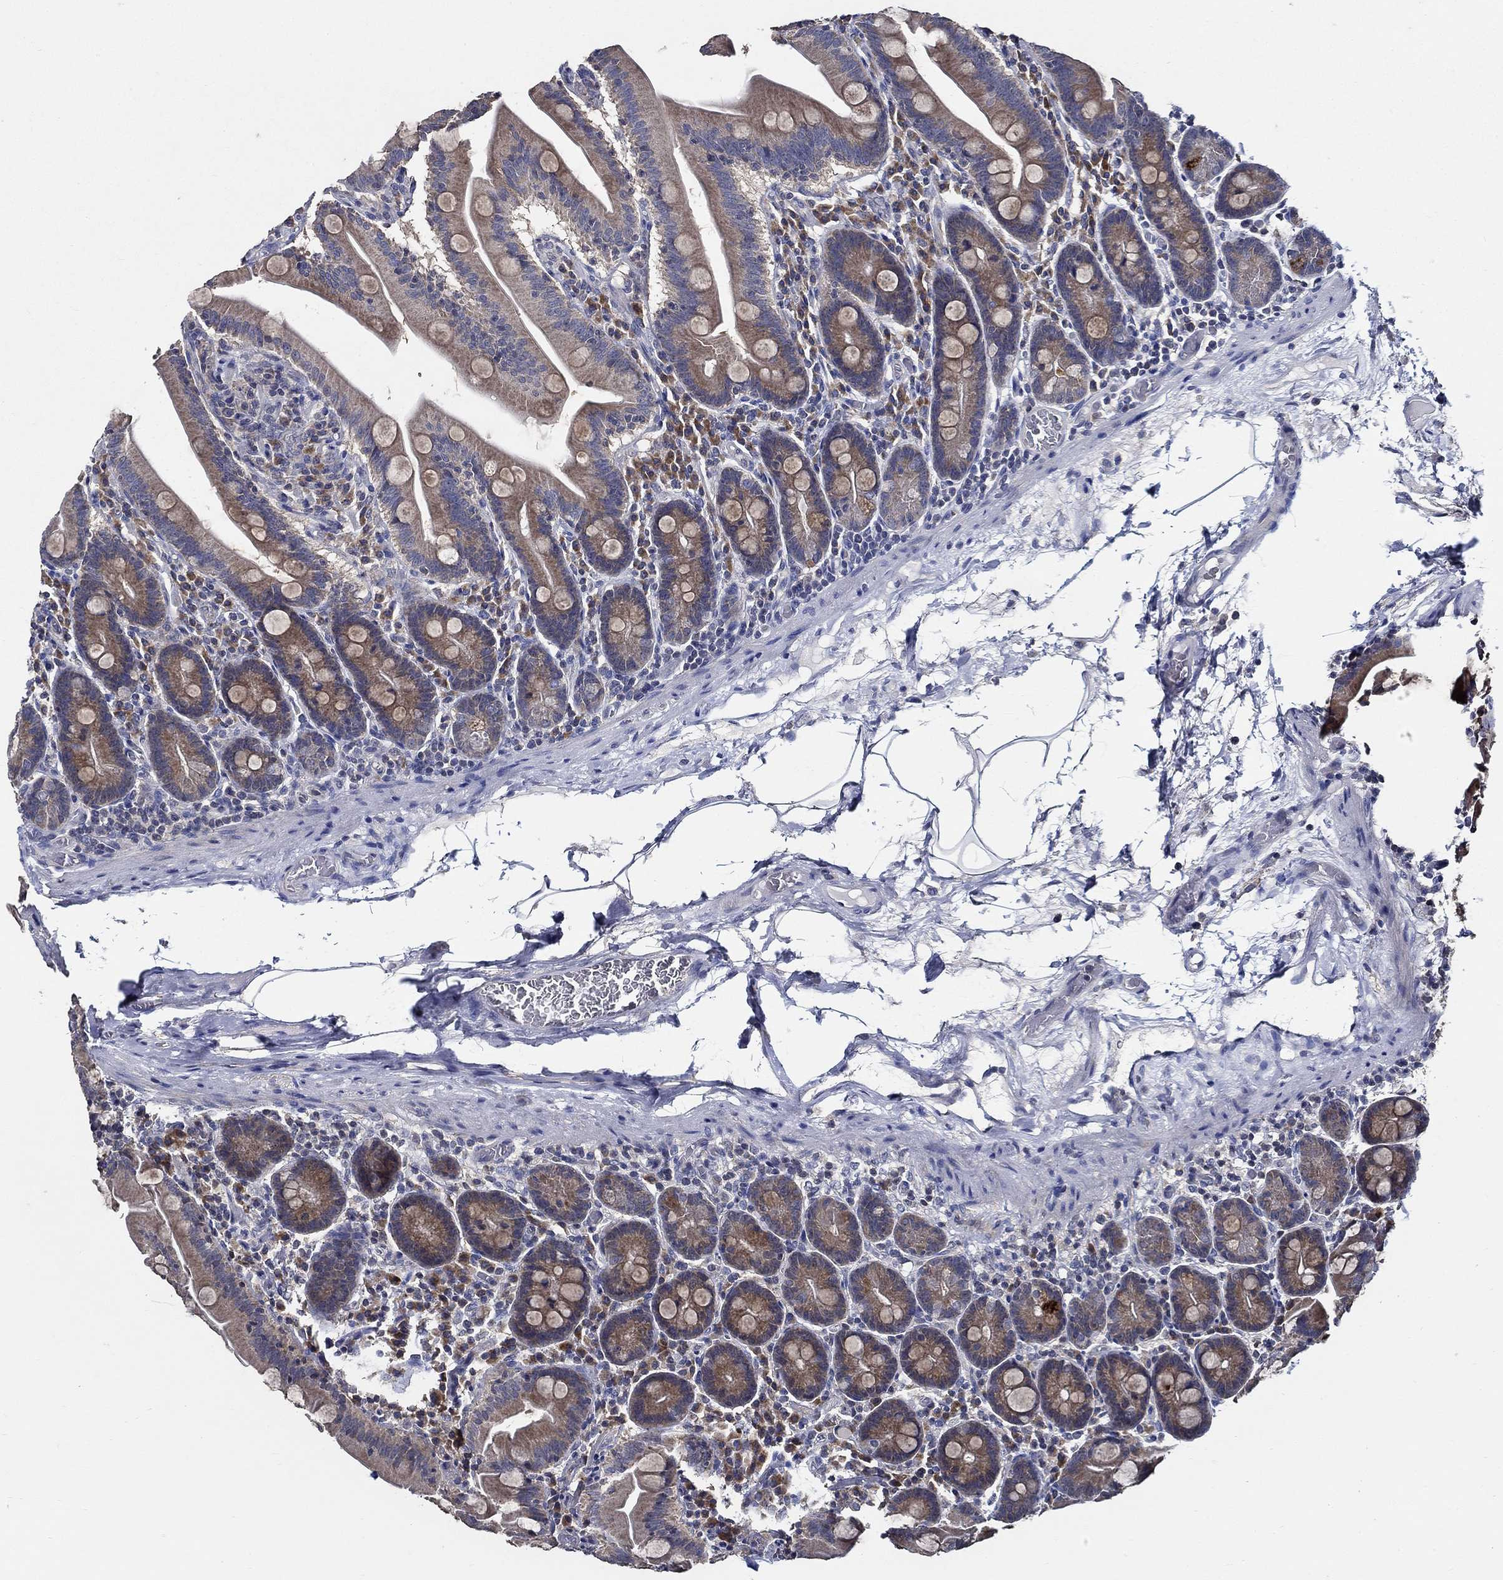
{"staining": {"intensity": "moderate", "quantity": ">75%", "location": "cytoplasmic/membranous"}, "tissue": "small intestine", "cell_type": "Glandular cells", "image_type": "normal", "snomed": [{"axis": "morphology", "description": "Normal tissue, NOS"}, {"axis": "topography", "description": "Small intestine"}], "caption": "Immunohistochemistry (IHC) (DAB (3,3'-diaminobenzidine)) staining of benign human small intestine shows moderate cytoplasmic/membranous protein staining in approximately >75% of glandular cells. (DAB IHC with brightfield microscopy, high magnification).", "gene": "WDR53", "patient": {"sex": "male", "age": 37}}